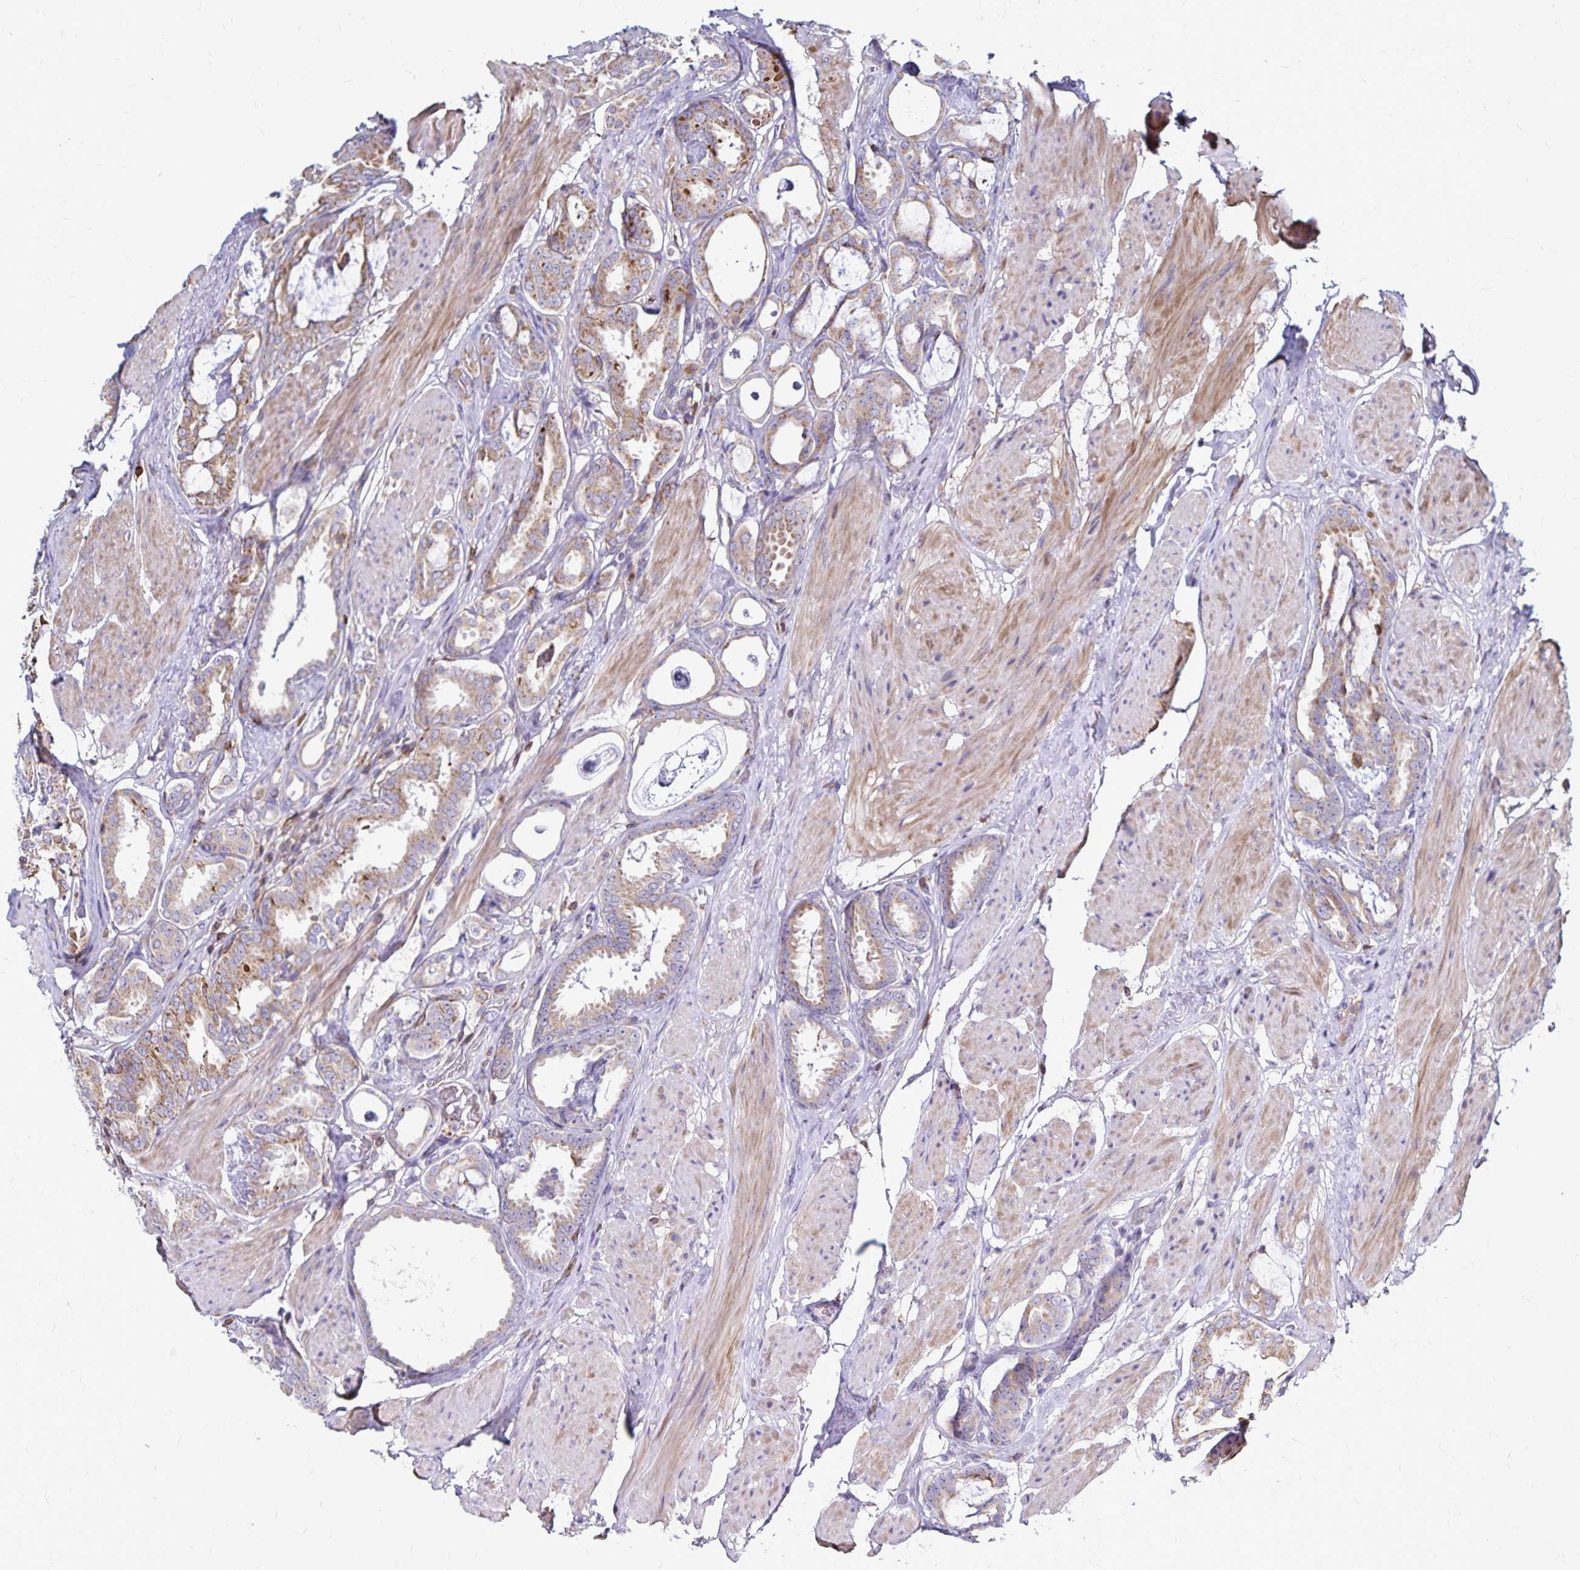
{"staining": {"intensity": "moderate", "quantity": ">75%", "location": "cytoplasmic/membranous"}, "tissue": "prostate cancer", "cell_type": "Tumor cells", "image_type": "cancer", "snomed": [{"axis": "morphology", "description": "Adenocarcinoma, High grade"}, {"axis": "topography", "description": "Prostate"}], "caption": "Immunohistochemical staining of human prostate cancer (adenocarcinoma (high-grade)) exhibits medium levels of moderate cytoplasmic/membranous staining in approximately >75% of tumor cells. (Brightfield microscopy of DAB IHC at high magnification).", "gene": "NAGPA", "patient": {"sex": "male", "age": 63}}